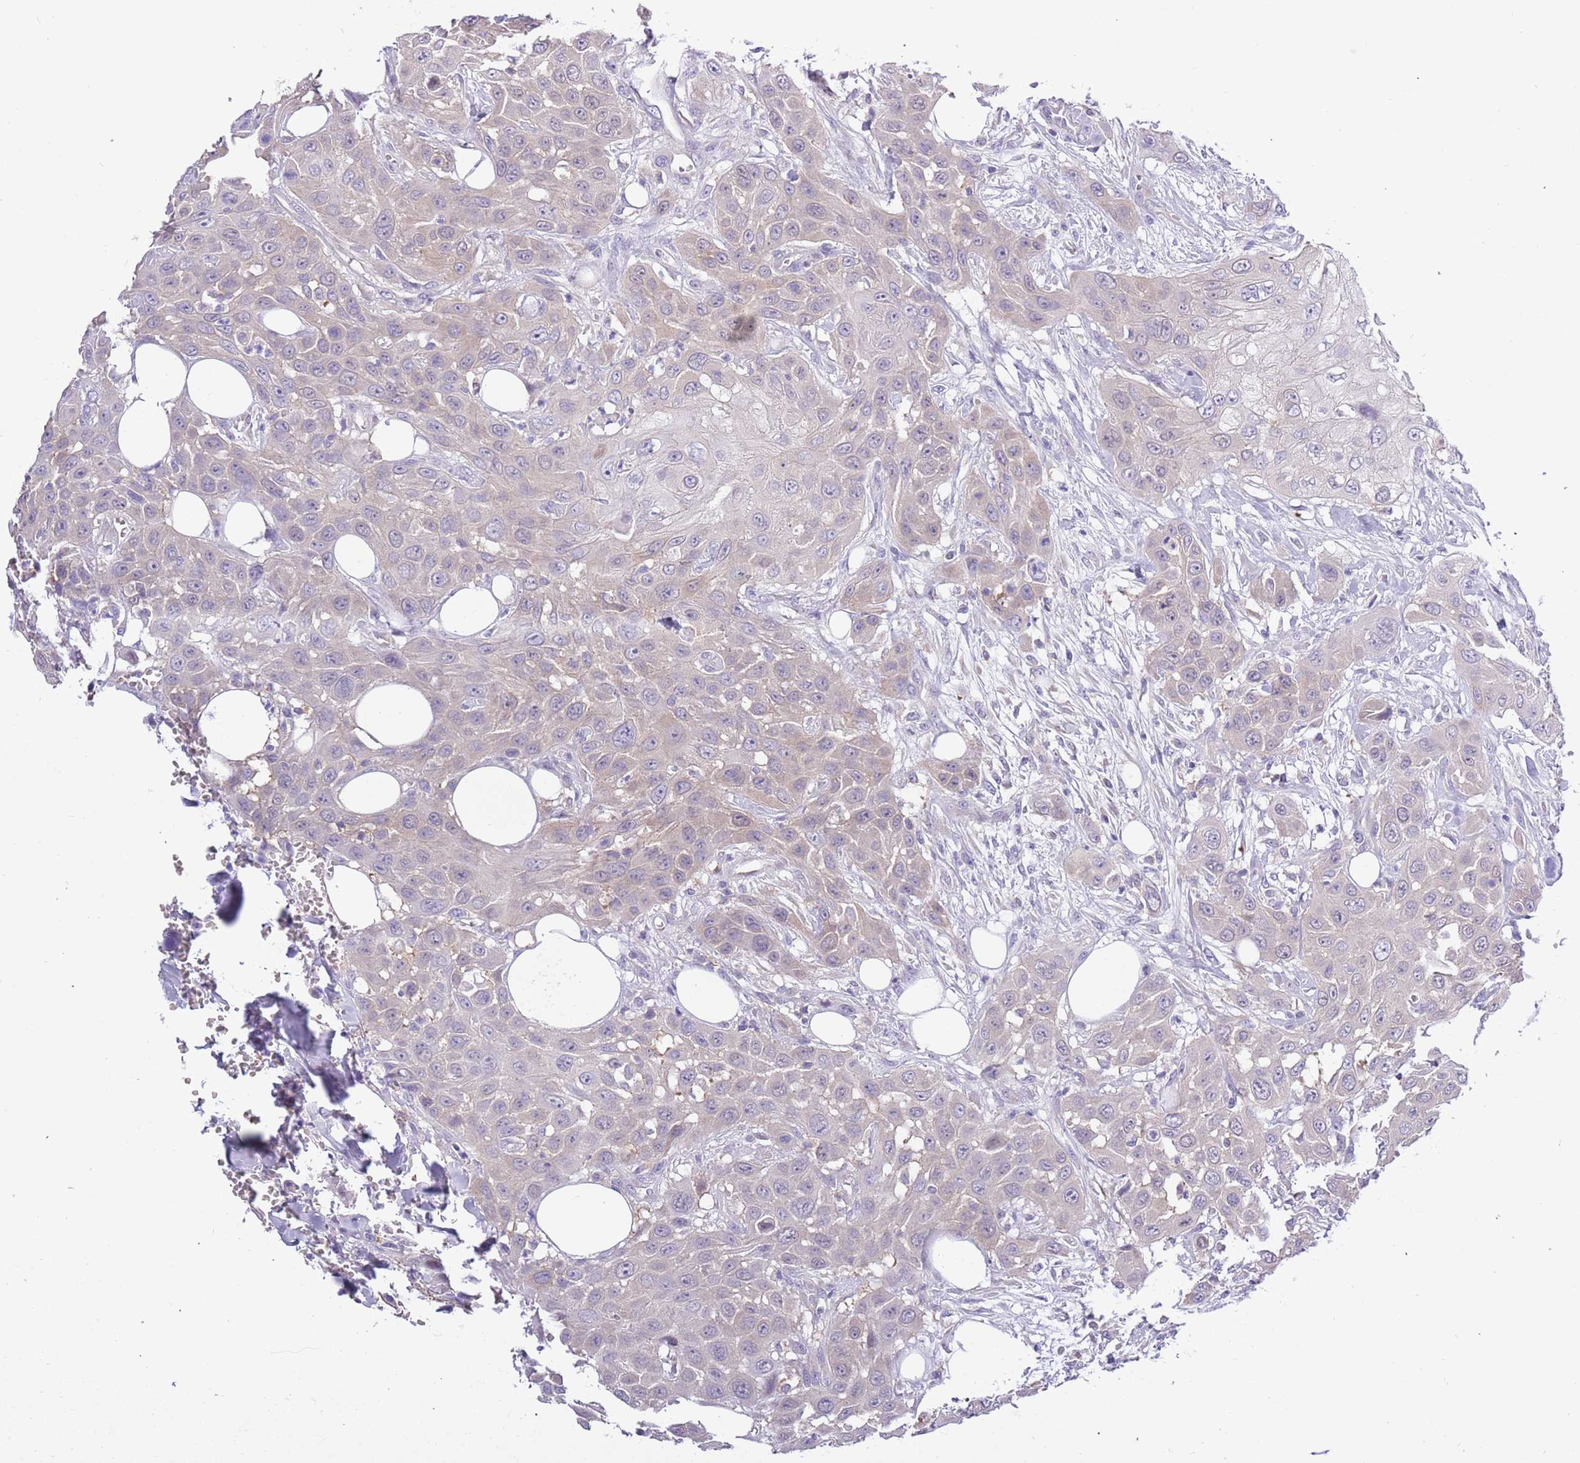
{"staining": {"intensity": "negative", "quantity": "none", "location": "none"}, "tissue": "head and neck cancer", "cell_type": "Tumor cells", "image_type": "cancer", "snomed": [{"axis": "morphology", "description": "Squamous cell carcinoma, NOS"}, {"axis": "topography", "description": "Head-Neck"}], "caption": "Immunohistochemical staining of human head and neck cancer (squamous cell carcinoma) shows no significant positivity in tumor cells.", "gene": "STIP1", "patient": {"sex": "male", "age": 81}}